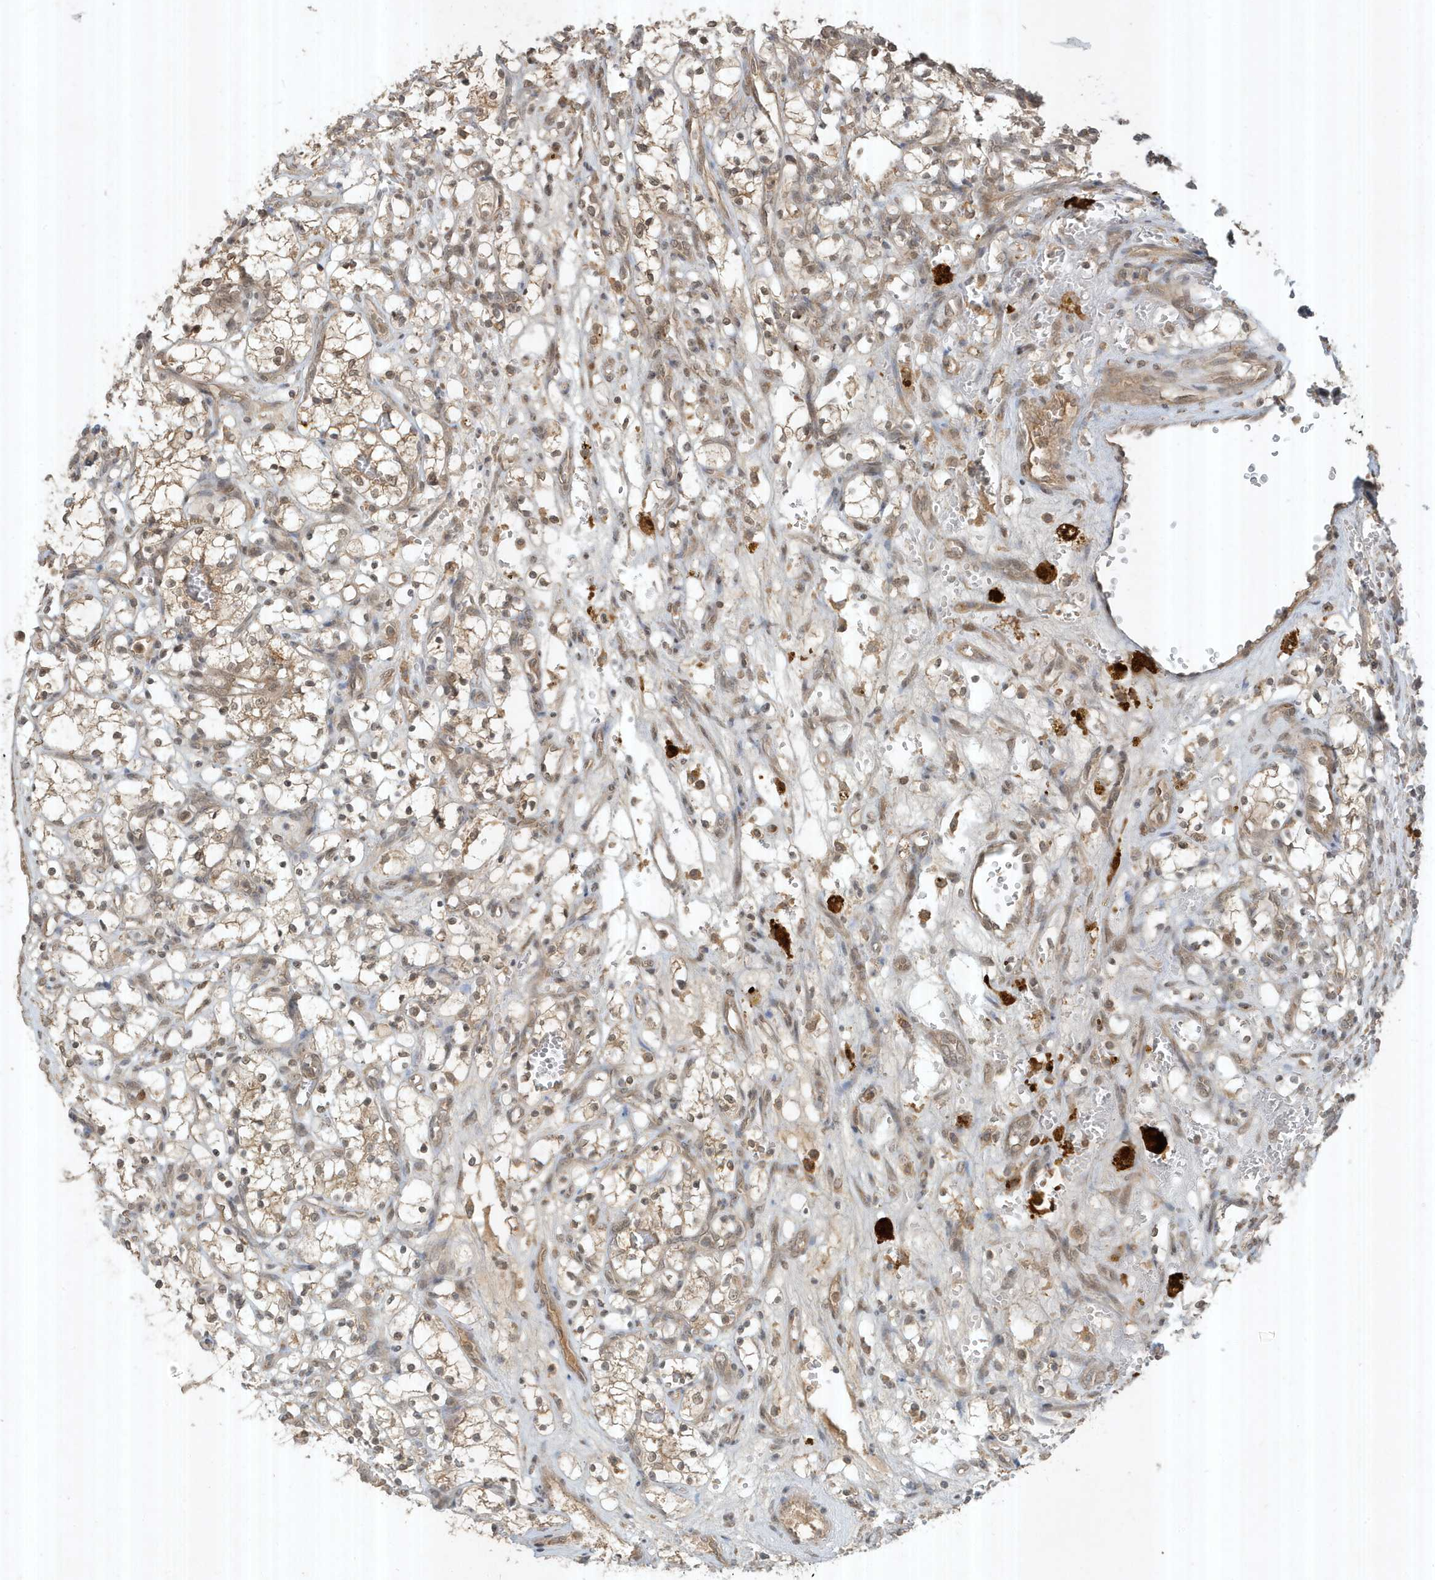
{"staining": {"intensity": "weak", "quantity": ">75%", "location": "cytoplasmic/membranous,nuclear"}, "tissue": "renal cancer", "cell_type": "Tumor cells", "image_type": "cancer", "snomed": [{"axis": "morphology", "description": "Adenocarcinoma, NOS"}, {"axis": "topography", "description": "Kidney"}], "caption": "Immunohistochemistry of renal cancer exhibits low levels of weak cytoplasmic/membranous and nuclear expression in about >75% of tumor cells. (brown staining indicates protein expression, while blue staining denotes nuclei).", "gene": "ABCB9", "patient": {"sex": "female", "age": 69}}